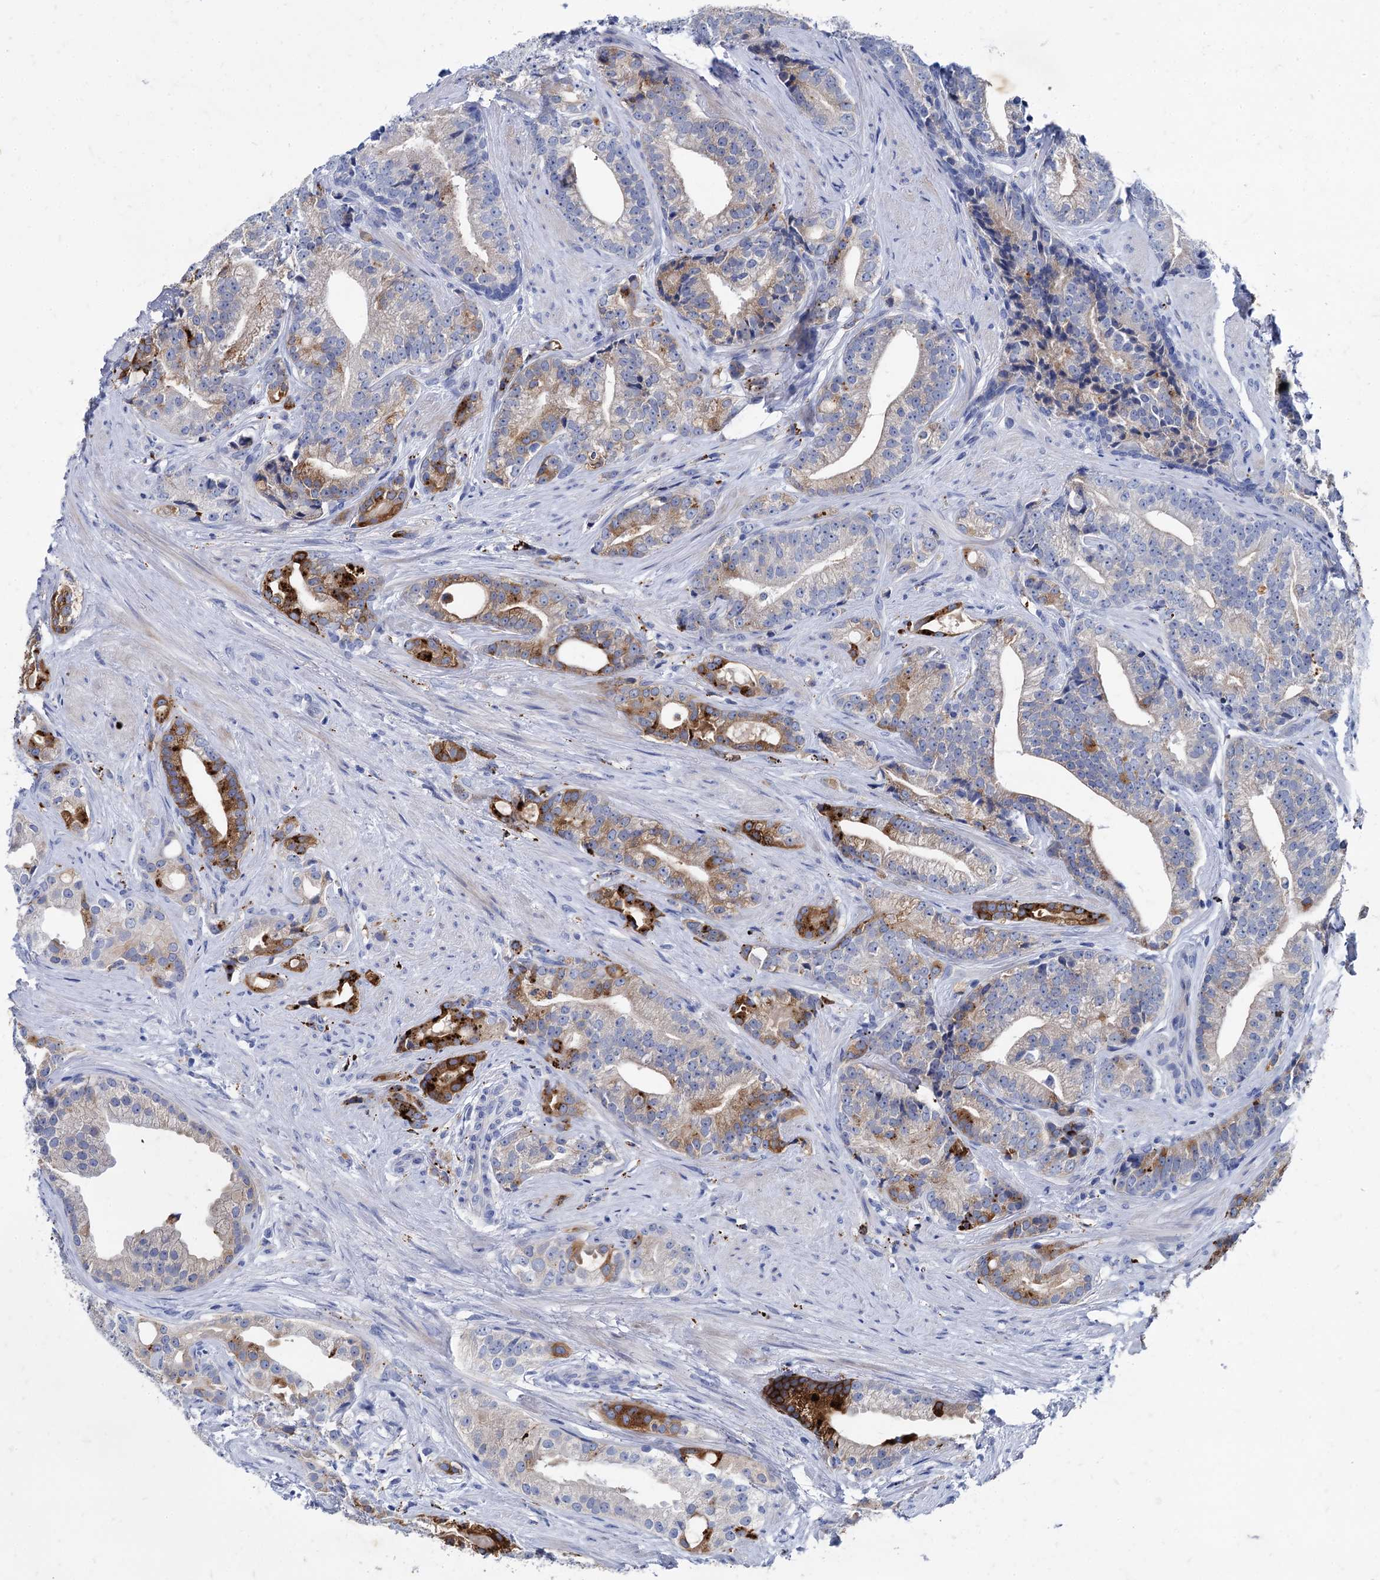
{"staining": {"intensity": "strong", "quantity": "<25%", "location": "cytoplasmic/membranous"}, "tissue": "prostate cancer", "cell_type": "Tumor cells", "image_type": "cancer", "snomed": [{"axis": "morphology", "description": "Adenocarcinoma, Low grade"}, {"axis": "topography", "description": "Prostate"}], "caption": "Tumor cells display strong cytoplasmic/membranous expression in approximately <25% of cells in prostate cancer.", "gene": "TMEM72", "patient": {"sex": "male", "age": 71}}